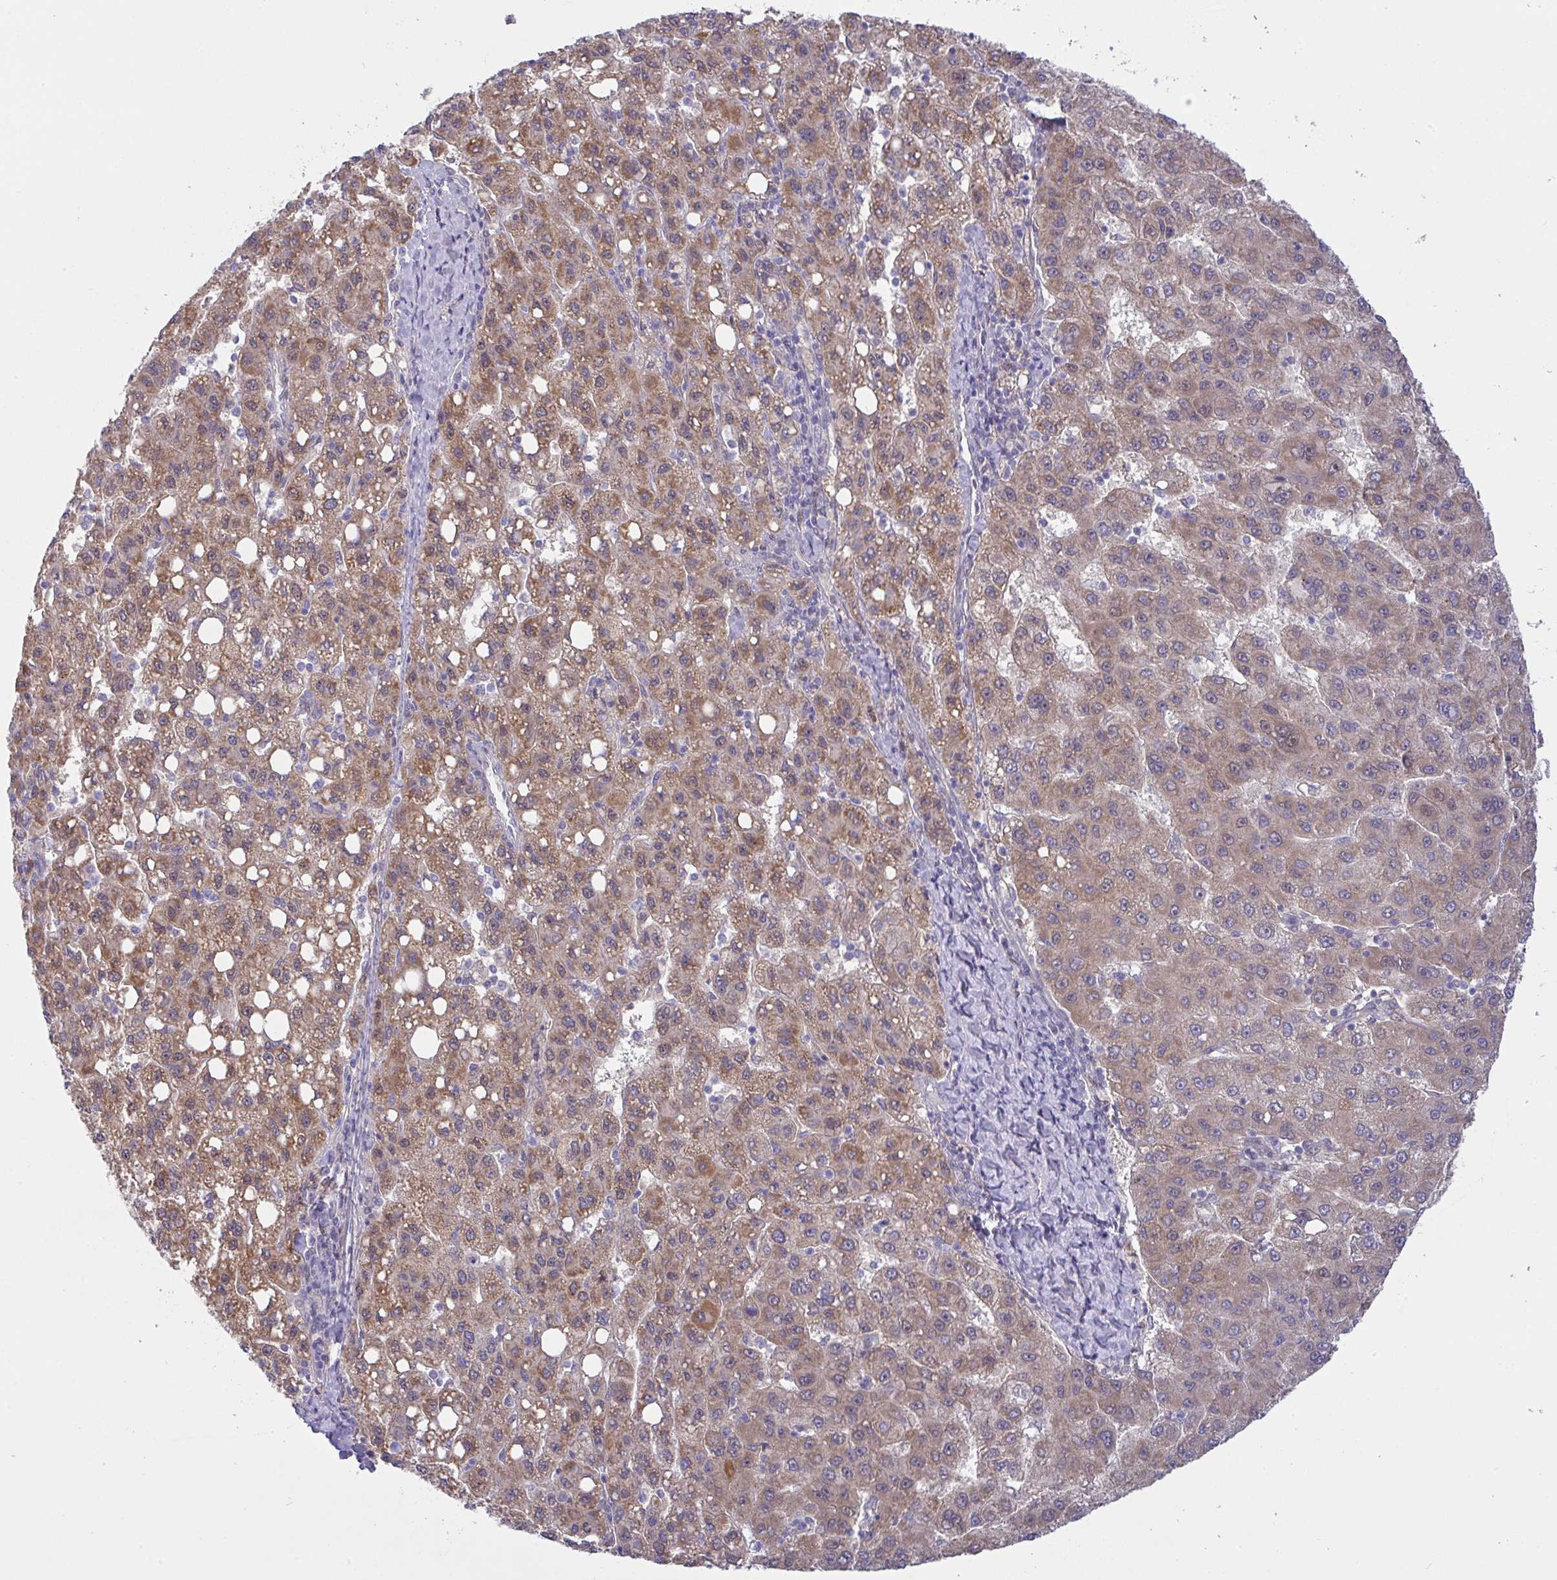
{"staining": {"intensity": "moderate", "quantity": ">75%", "location": "cytoplasmic/membranous"}, "tissue": "liver cancer", "cell_type": "Tumor cells", "image_type": "cancer", "snomed": [{"axis": "morphology", "description": "Carcinoma, Hepatocellular, NOS"}, {"axis": "topography", "description": "Liver"}], "caption": "DAB (3,3'-diaminobenzidine) immunohistochemical staining of liver cancer demonstrates moderate cytoplasmic/membranous protein positivity in about >75% of tumor cells.", "gene": "L3HYPDH", "patient": {"sex": "female", "age": 82}}